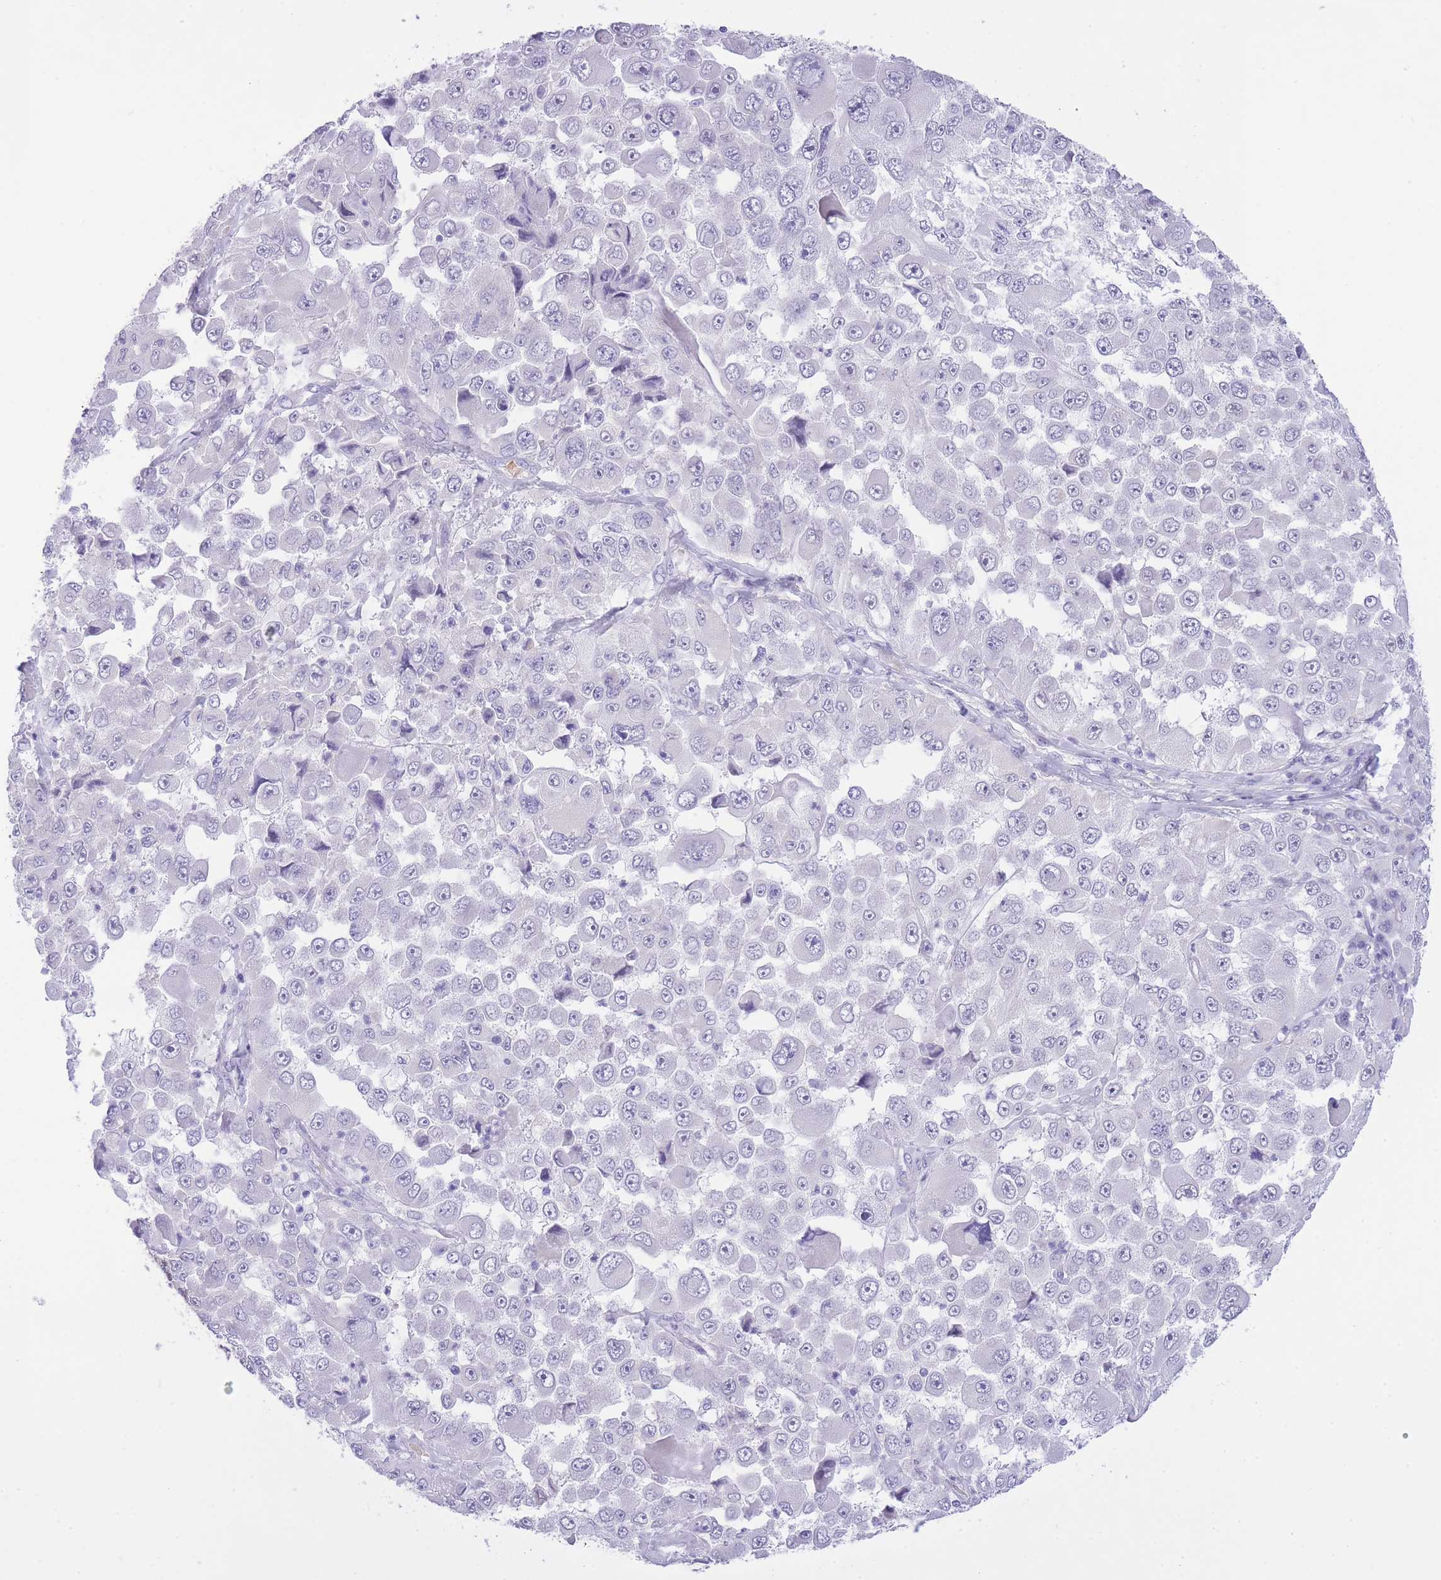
{"staining": {"intensity": "negative", "quantity": "none", "location": "none"}, "tissue": "melanoma", "cell_type": "Tumor cells", "image_type": "cancer", "snomed": [{"axis": "morphology", "description": "Malignant melanoma, Metastatic site"}, {"axis": "topography", "description": "Lymph node"}], "caption": "The image displays no significant staining in tumor cells of melanoma.", "gene": "MEIOSIN", "patient": {"sex": "male", "age": 62}}